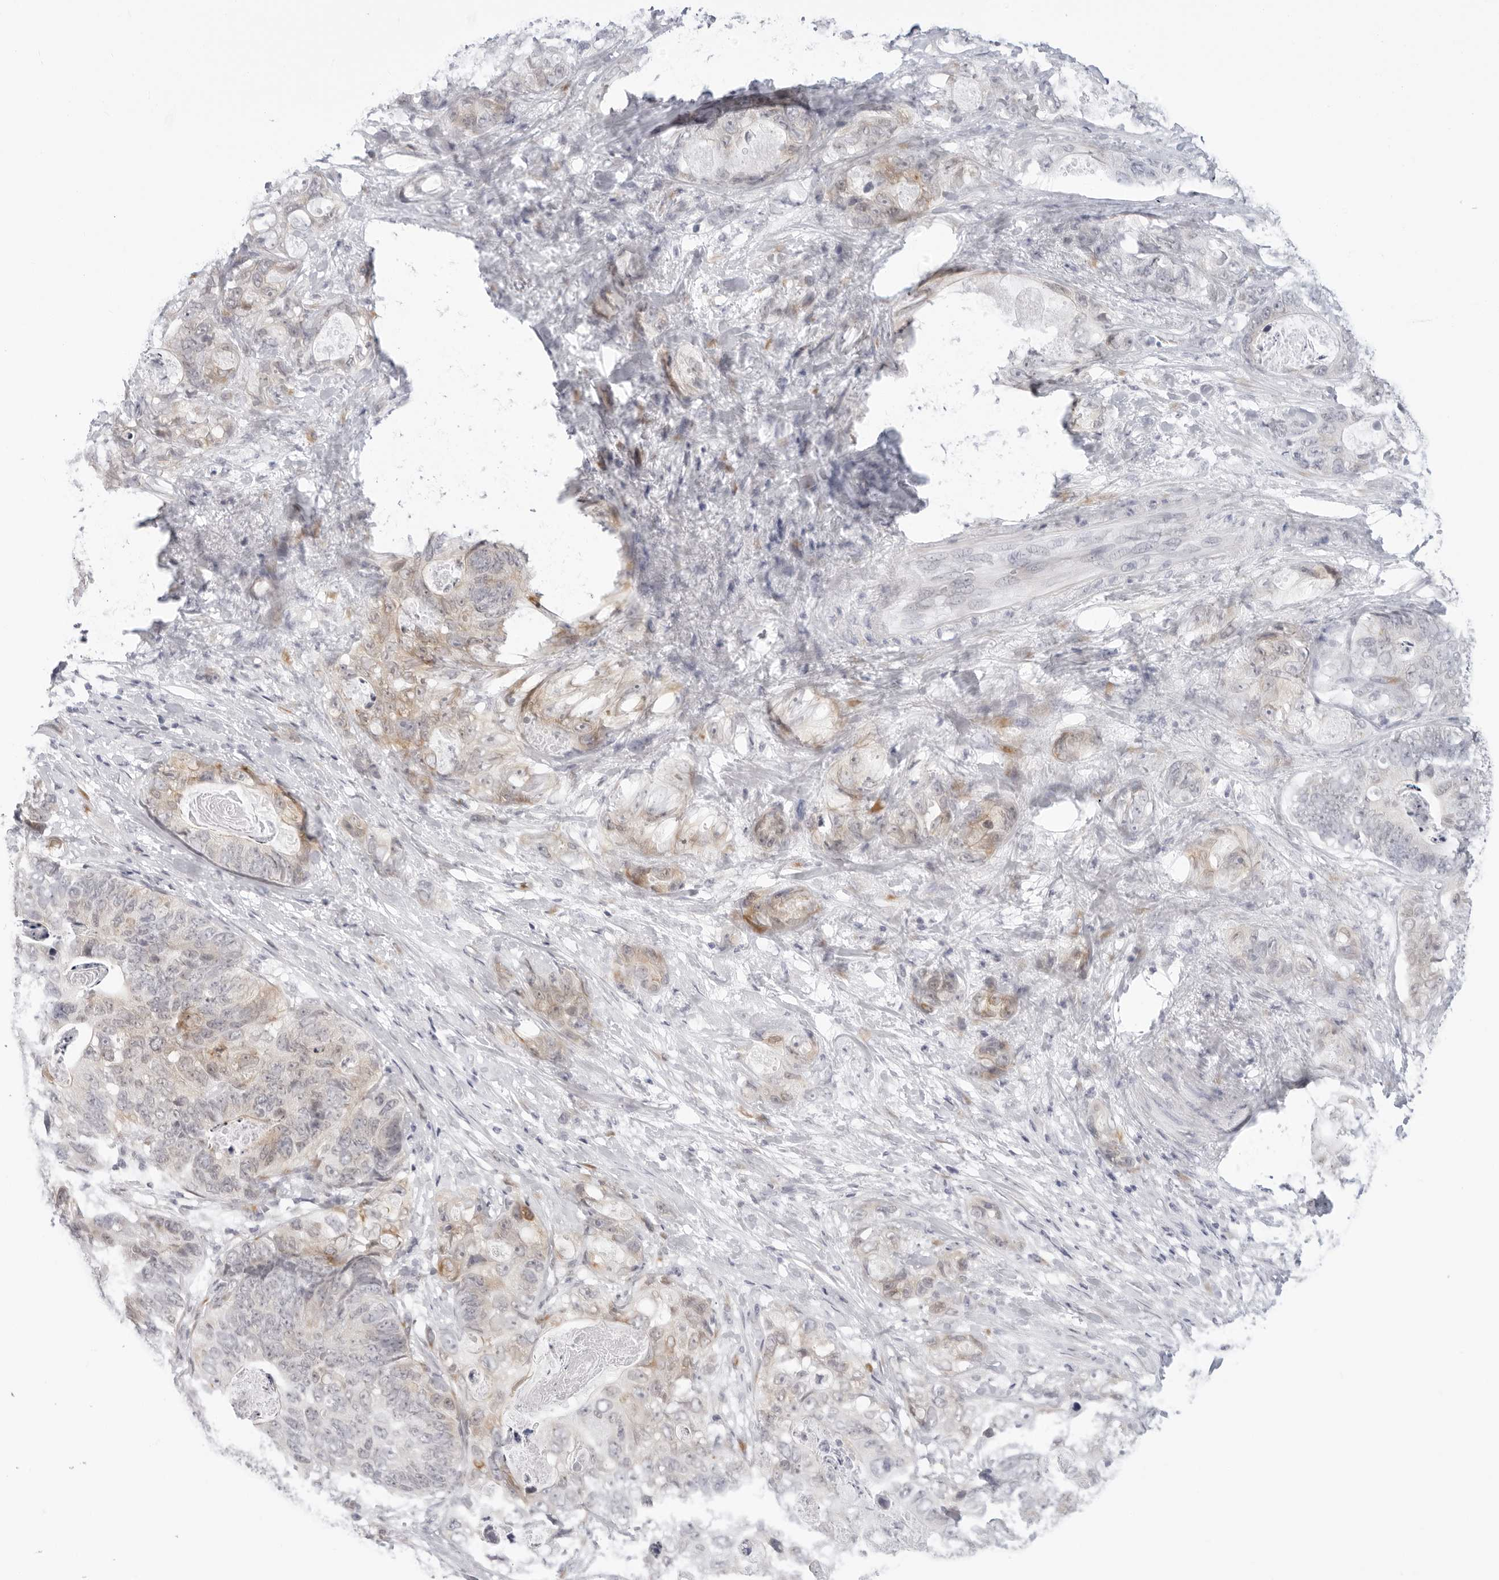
{"staining": {"intensity": "moderate", "quantity": "25%-75%", "location": "cytoplasmic/membranous"}, "tissue": "stomach cancer", "cell_type": "Tumor cells", "image_type": "cancer", "snomed": [{"axis": "morphology", "description": "Normal tissue, NOS"}, {"axis": "morphology", "description": "Adenocarcinoma, NOS"}, {"axis": "topography", "description": "Stomach"}], "caption": "Stomach cancer stained with a protein marker displays moderate staining in tumor cells.", "gene": "EDN2", "patient": {"sex": "female", "age": 89}}